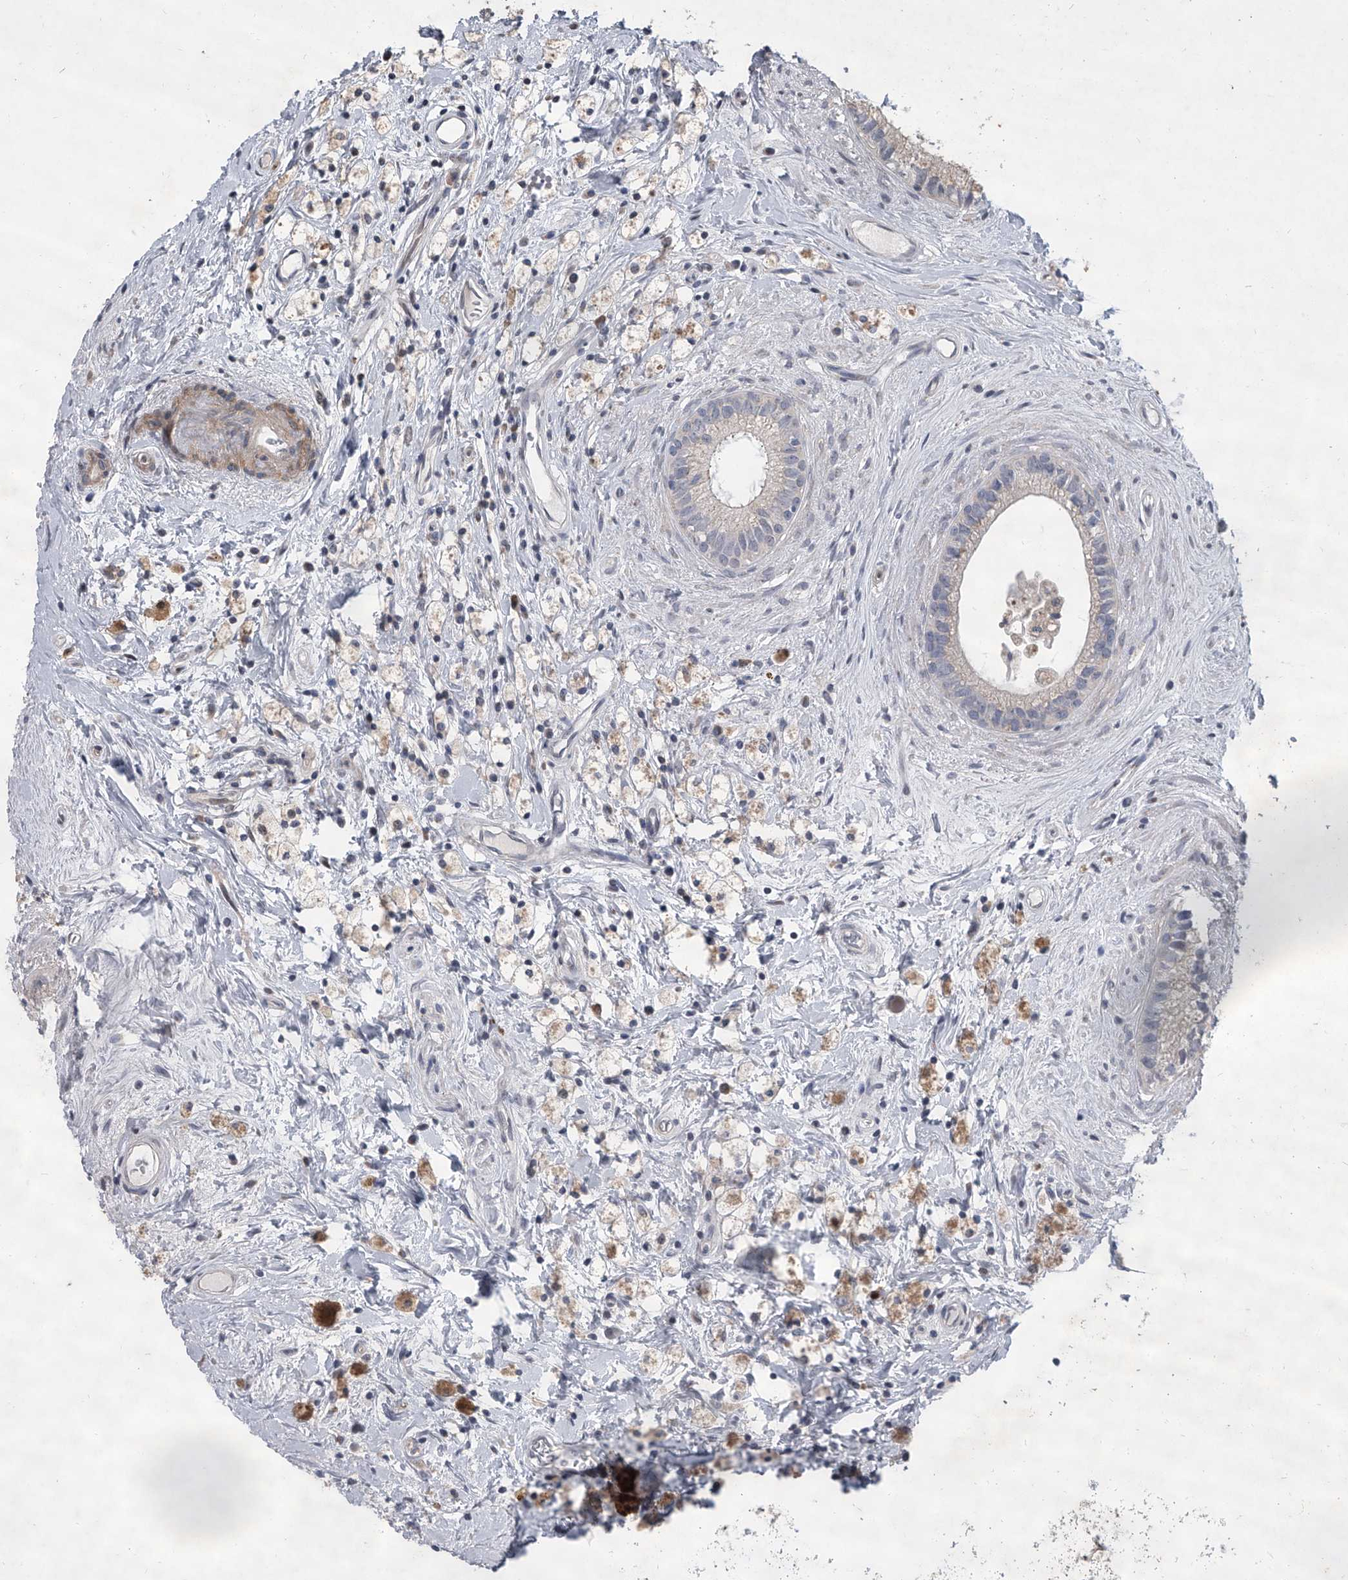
{"staining": {"intensity": "weak", "quantity": "<25%", "location": "cytoplasmic/membranous"}, "tissue": "epididymis", "cell_type": "Glandular cells", "image_type": "normal", "snomed": [{"axis": "morphology", "description": "Normal tissue, NOS"}, {"axis": "topography", "description": "Epididymis"}], "caption": "IHC histopathology image of normal epididymis: epididymis stained with DAB displays no significant protein expression in glandular cells. (Immunohistochemistry (ihc), brightfield microscopy, high magnification).", "gene": "HEATR6", "patient": {"sex": "male", "age": 80}}